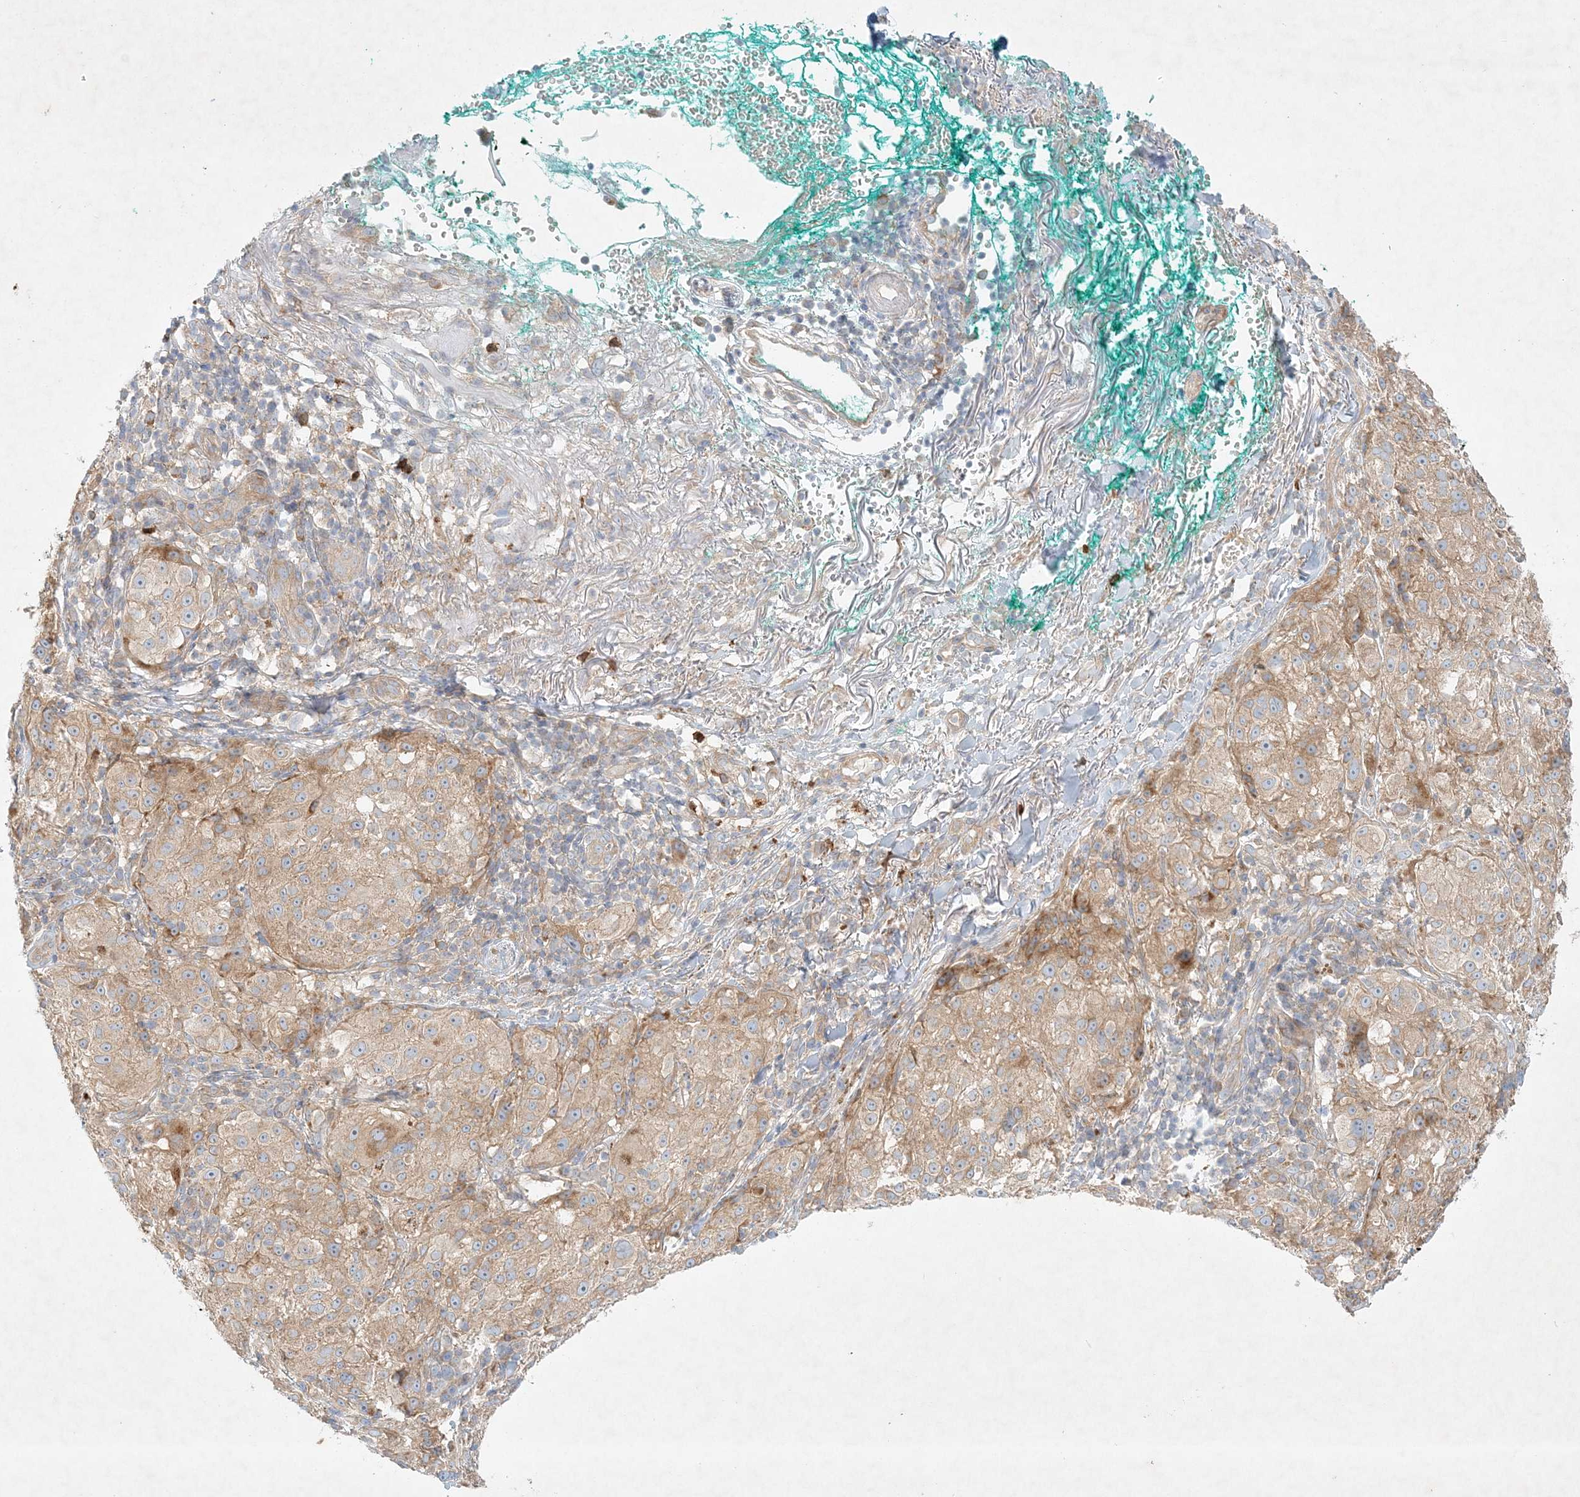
{"staining": {"intensity": "moderate", "quantity": ">75%", "location": "cytoplasmic/membranous"}, "tissue": "melanoma", "cell_type": "Tumor cells", "image_type": "cancer", "snomed": [{"axis": "morphology", "description": "Necrosis, NOS"}, {"axis": "morphology", "description": "Malignant melanoma, NOS"}, {"axis": "topography", "description": "Skin"}], "caption": "Immunohistochemical staining of melanoma demonstrates medium levels of moderate cytoplasmic/membranous expression in about >75% of tumor cells.", "gene": "STK11IP", "patient": {"sex": "female", "age": 87}}